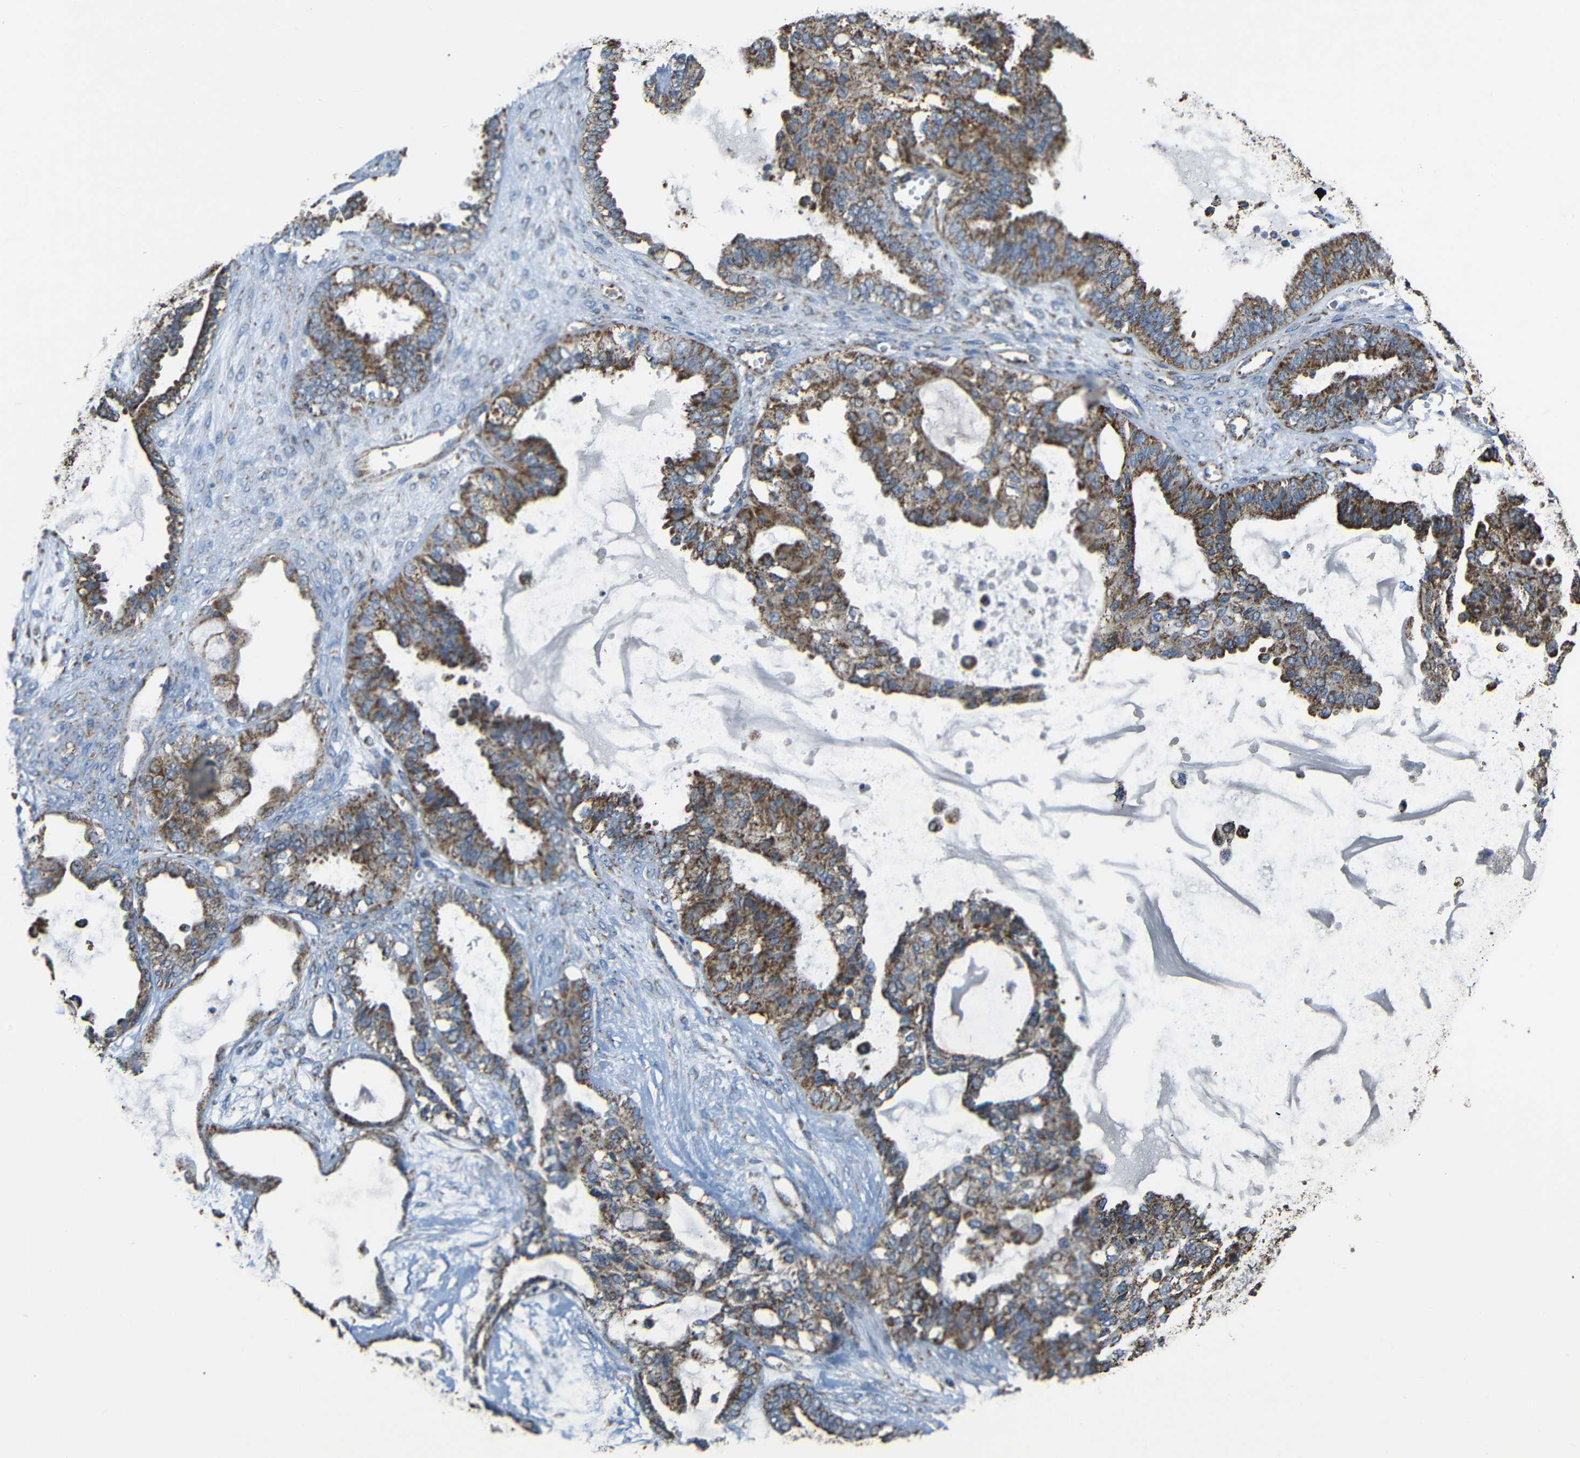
{"staining": {"intensity": "moderate", "quantity": ">75%", "location": "cytoplasmic/membranous"}, "tissue": "ovarian cancer", "cell_type": "Tumor cells", "image_type": "cancer", "snomed": [{"axis": "morphology", "description": "Carcinoma, NOS"}, {"axis": "morphology", "description": "Carcinoma, endometroid"}, {"axis": "topography", "description": "Ovary"}], "caption": "Immunohistochemical staining of human ovarian cancer (carcinoma) reveals moderate cytoplasmic/membranous protein expression in approximately >75% of tumor cells.", "gene": "NR3C2", "patient": {"sex": "female", "age": 50}}